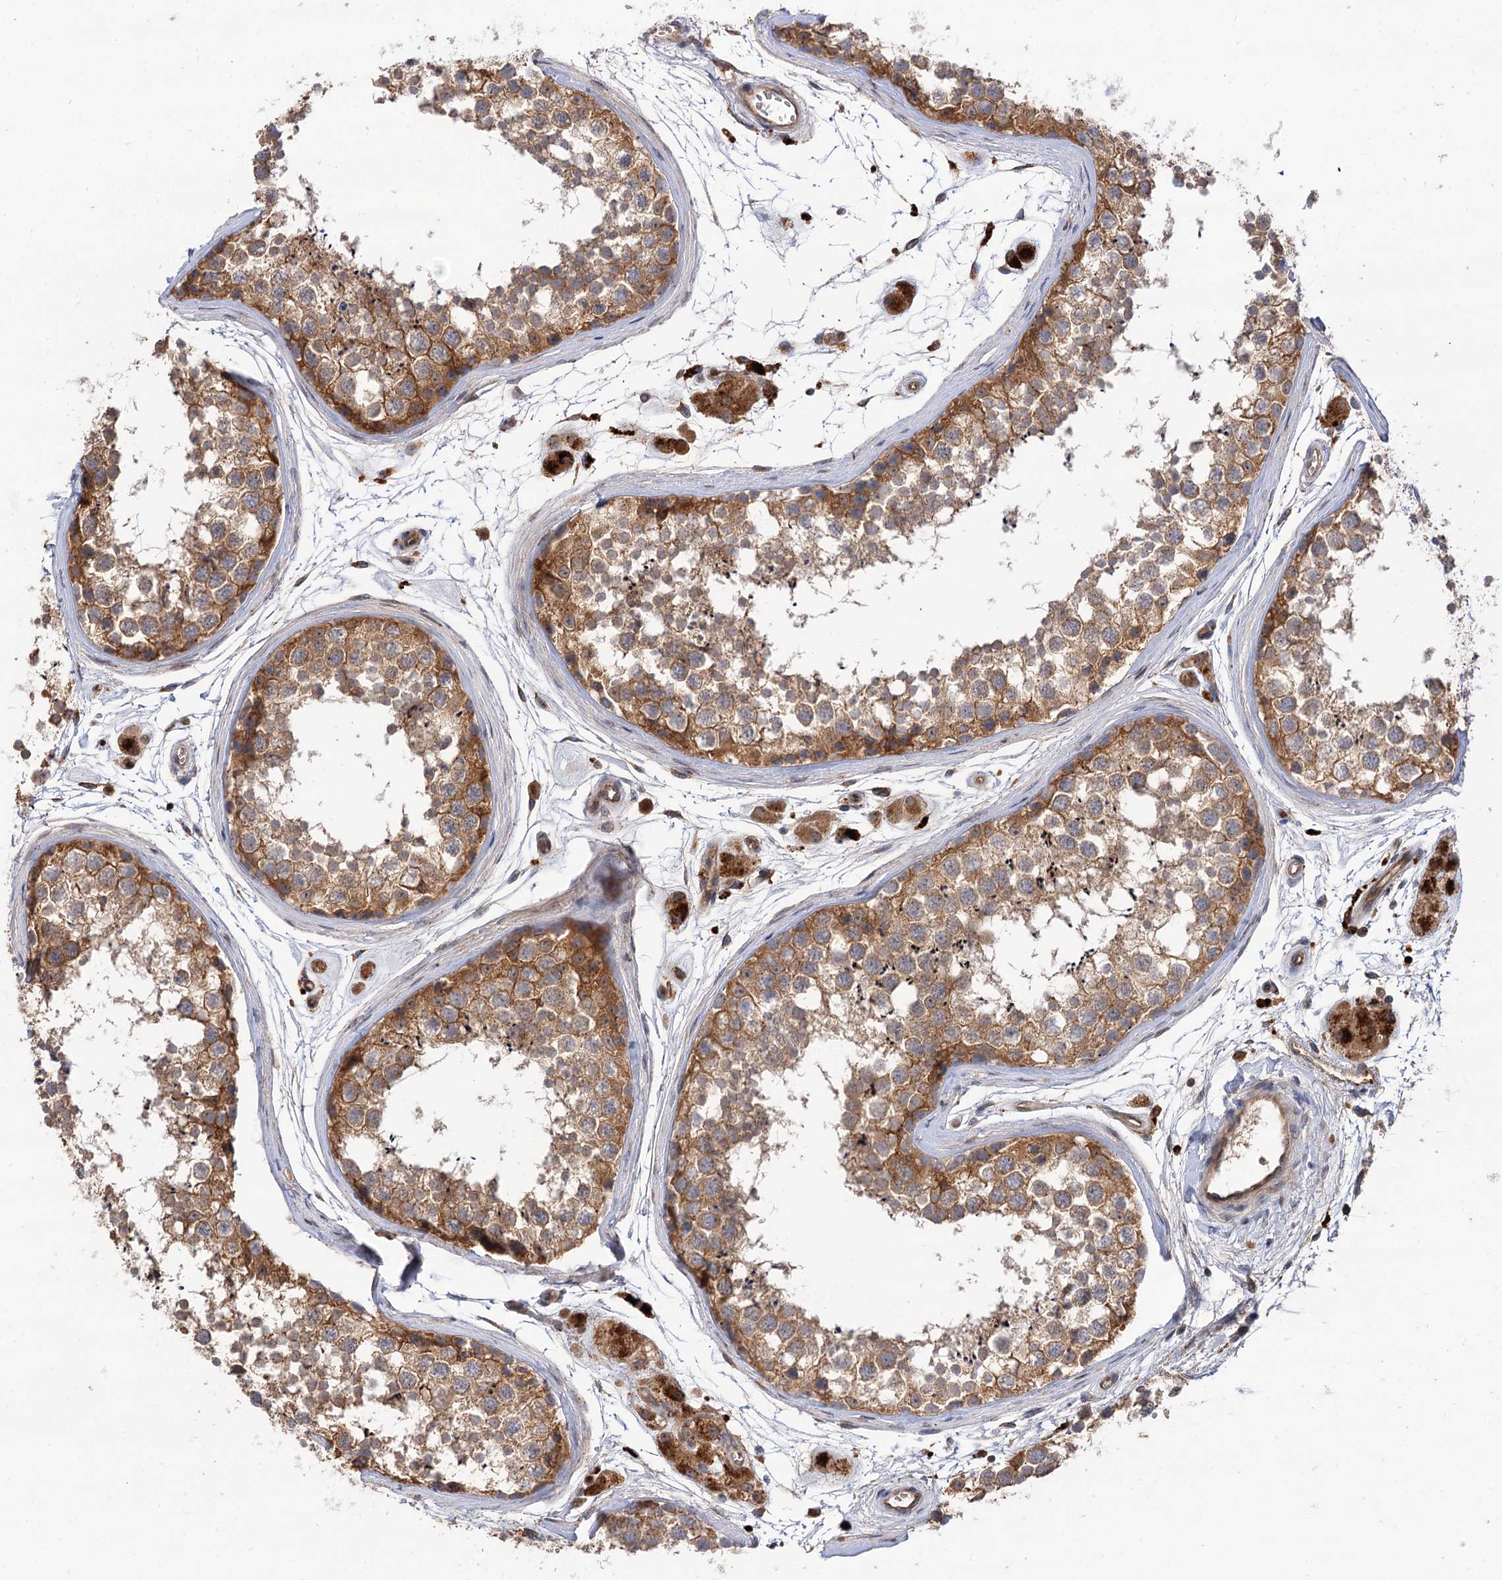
{"staining": {"intensity": "moderate", "quantity": ">75%", "location": "cytoplasmic/membranous"}, "tissue": "testis", "cell_type": "Cells in seminiferous ducts", "image_type": "normal", "snomed": [{"axis": "morphology", "description": "Normal tissue, NOS"}, {"axis": "topography", "description": "Testis"}], "caption": "A micrograph of testis stained for a protein shows moderate cytoplasmic/membranous brown staining in cells in seminiferous ducts. (DAB IHC, brown staining for protein, blue staining for nuclei).", "gene": "PATL1", "patient": {"sex": "male", "age": 56}}